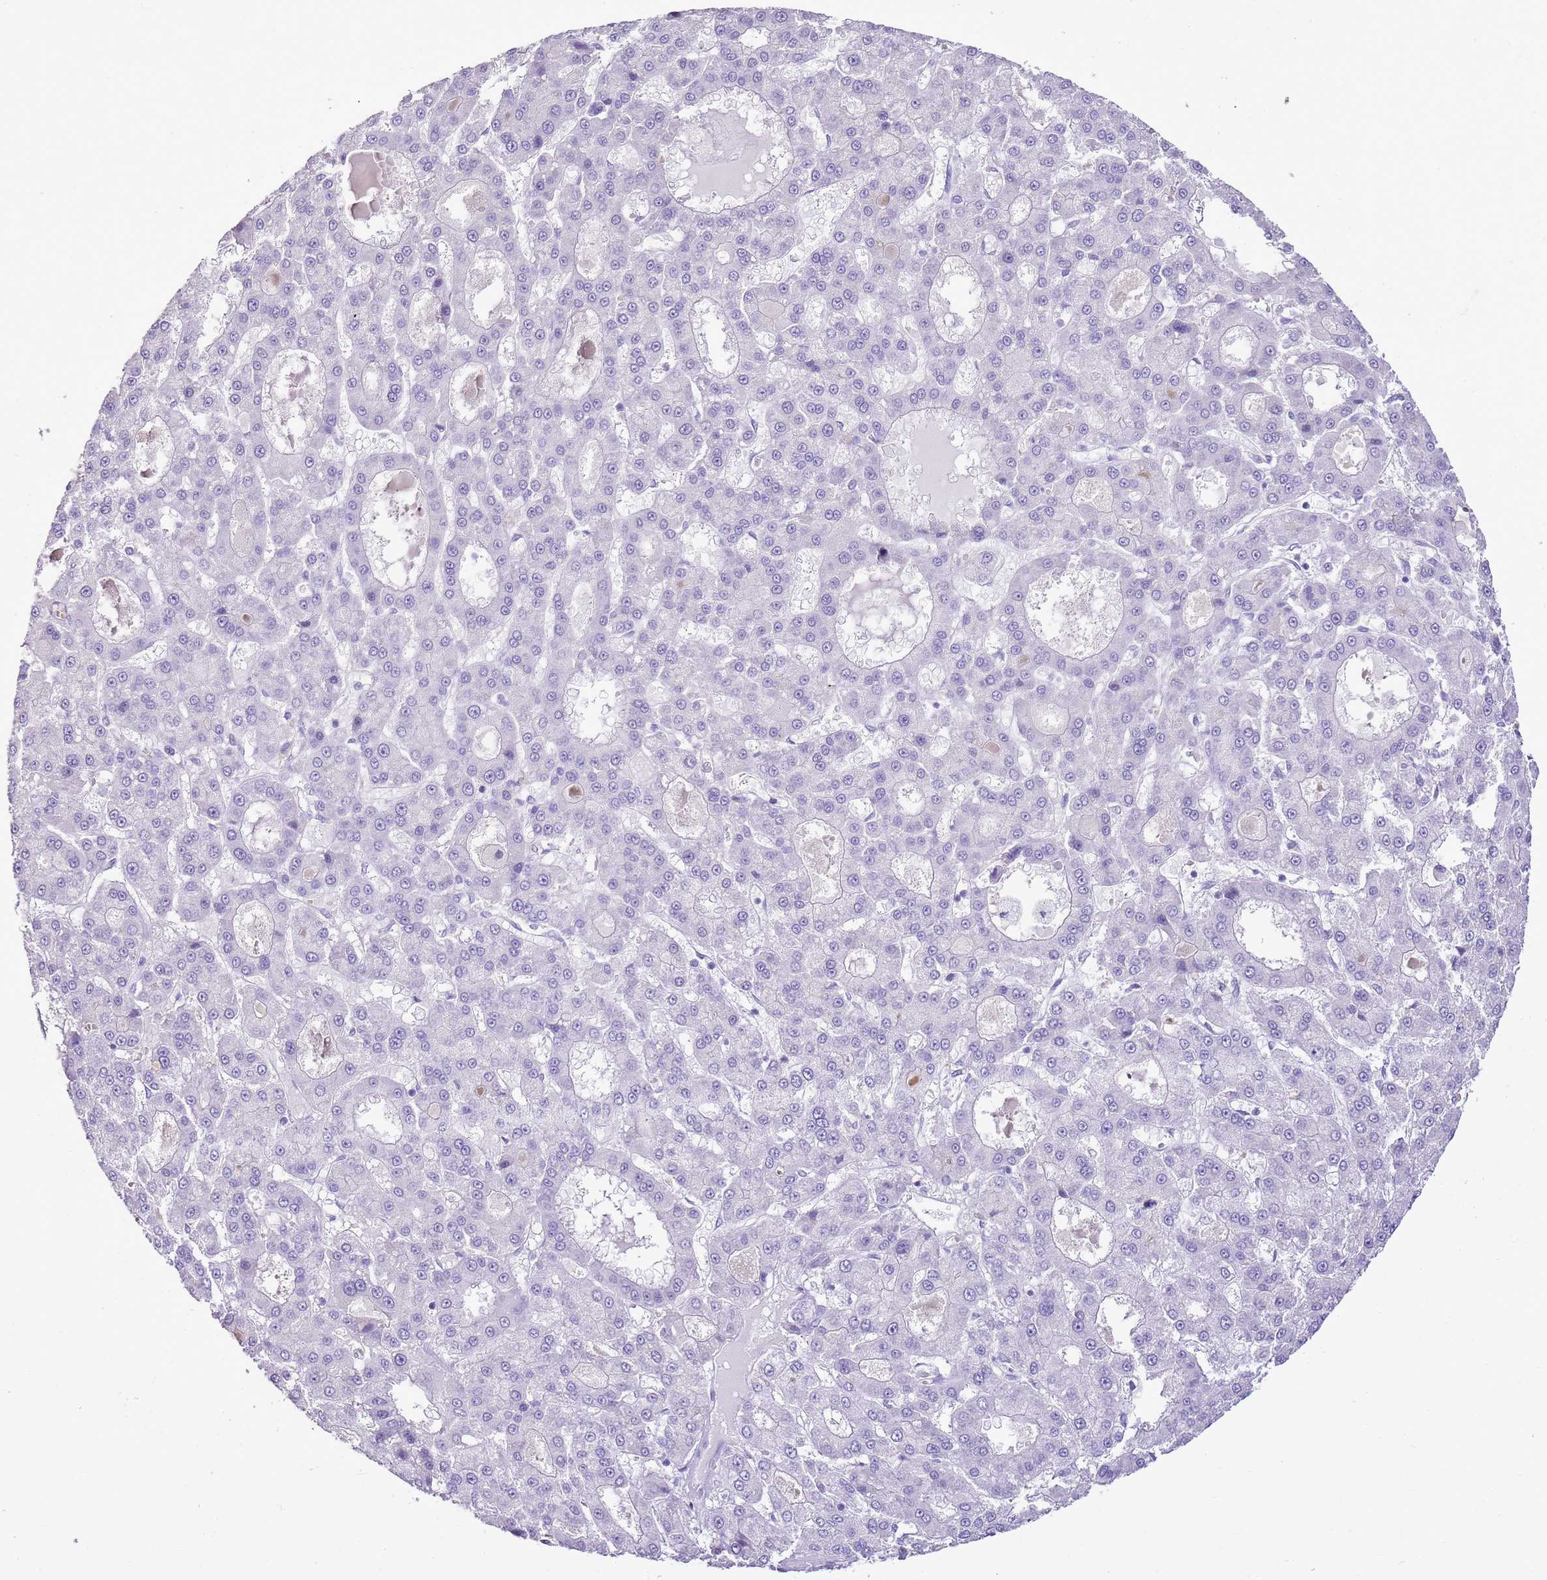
{"staining": {"intensity": "negative", "quantity": "none", "location": "none"}, "tissue": "liver cancer", "cell_type": "Tumor cells", "image_type": "cancer", "snomed": [{"axis": "morphology", "description": "Carcinoma, Hepatocellular, NOS"}, {"axis": "topography", "description": "Liver"}], "caption": "Immunohistochemical staining of hepatocellular carcinoma (liver) exhibits no significant expression in tumor cells.", "gene": "XPO7", "patient": {"sex": "male", "age": 70}}